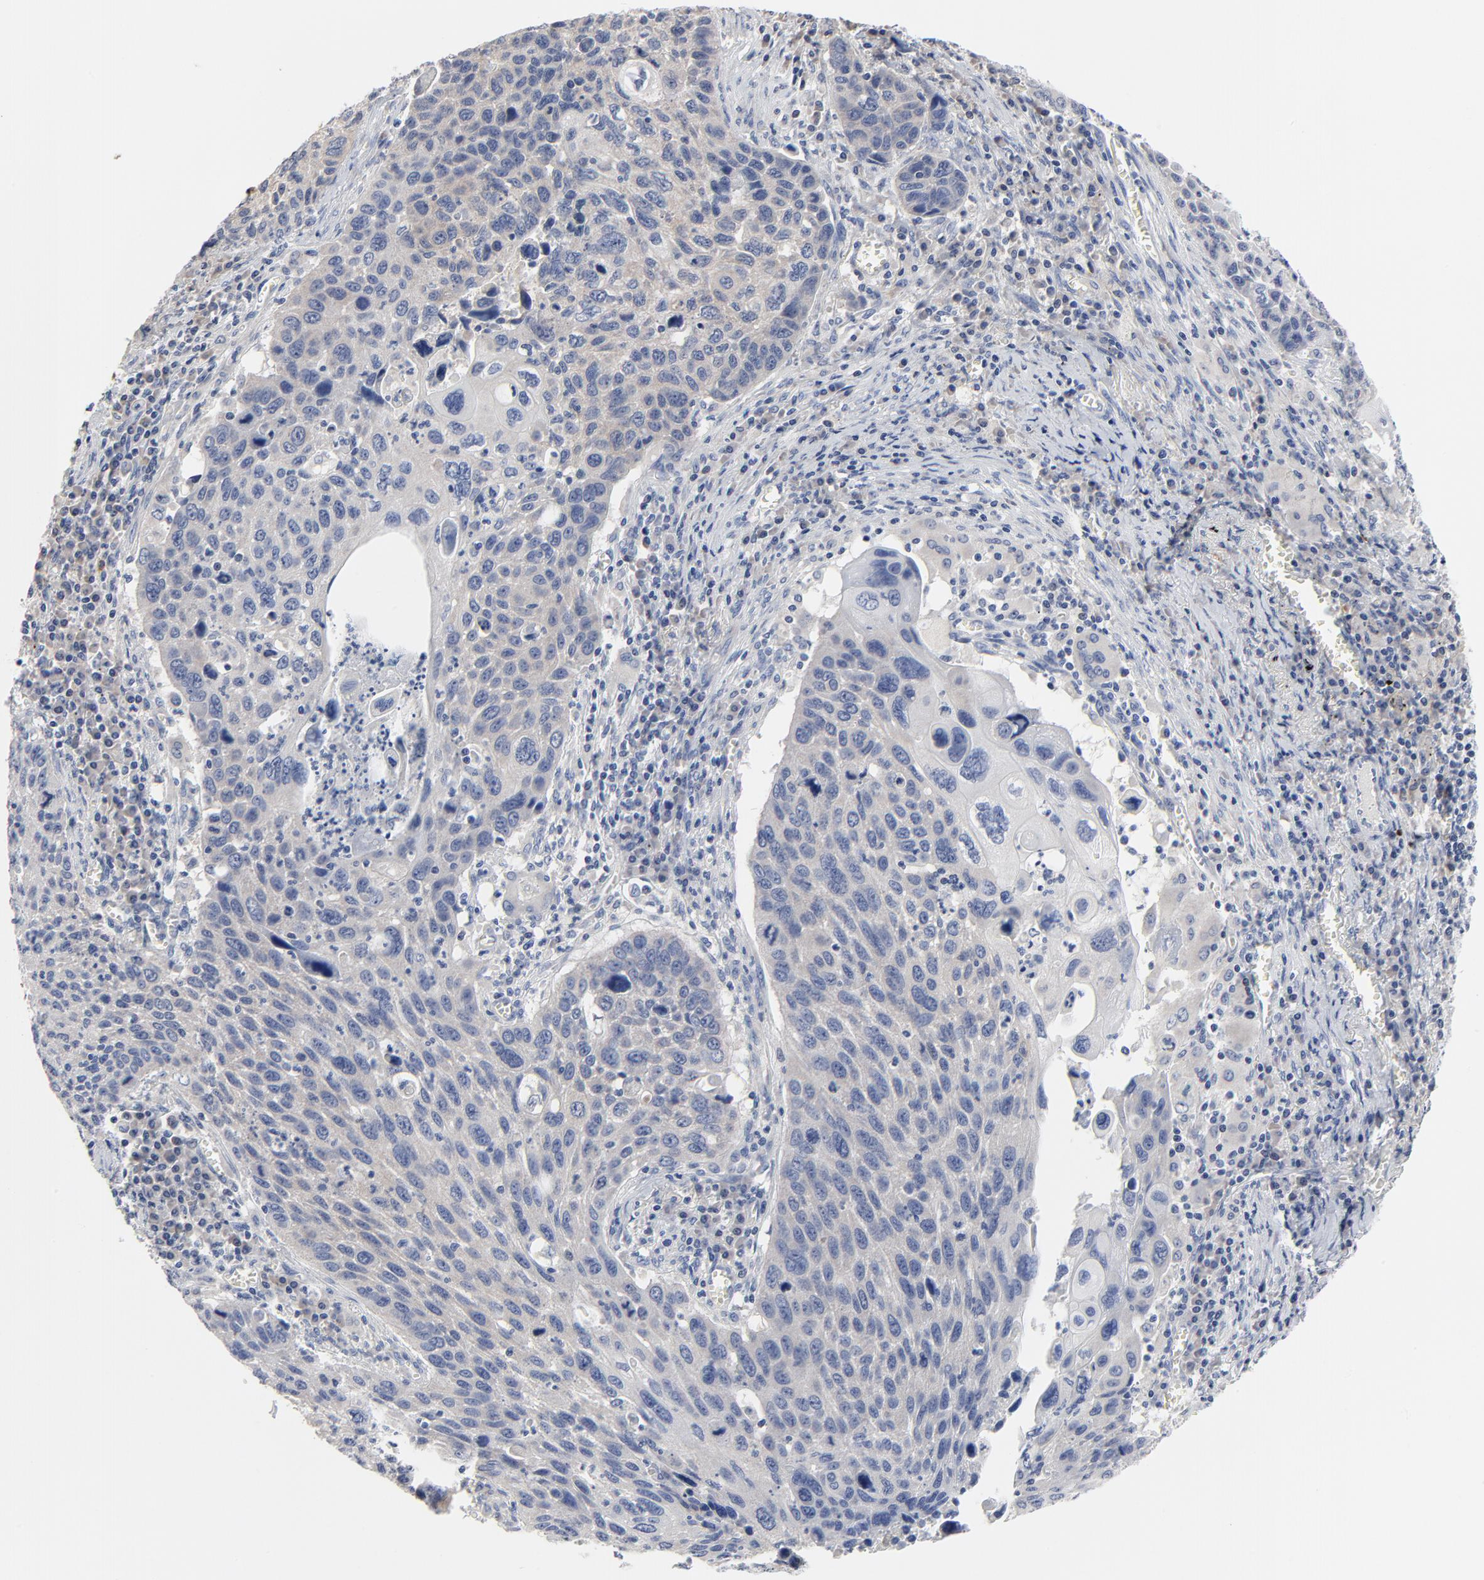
{"staining": {"intensity": "weak", "quantity": "25%-75%", "location": "cytoplasmic/membranous"}, "tissue": "lung cancer", "cell_type": "Tumor cells", "image_type": "cancer", "snomed": [{"axis": "morphology", "description": "Squamous cell carcinoma, NOS"}, {"axis": "topography", "description": "Lung"}], "caption": "The micrograph demonstrates a brown stain indicating the presence of a protein in the cytoplasmic/membranous of tumor cells in squamous cell carcinoma (lung).", "gene": "FBXL5", "patient": {"sex": "male", "age": 68}}